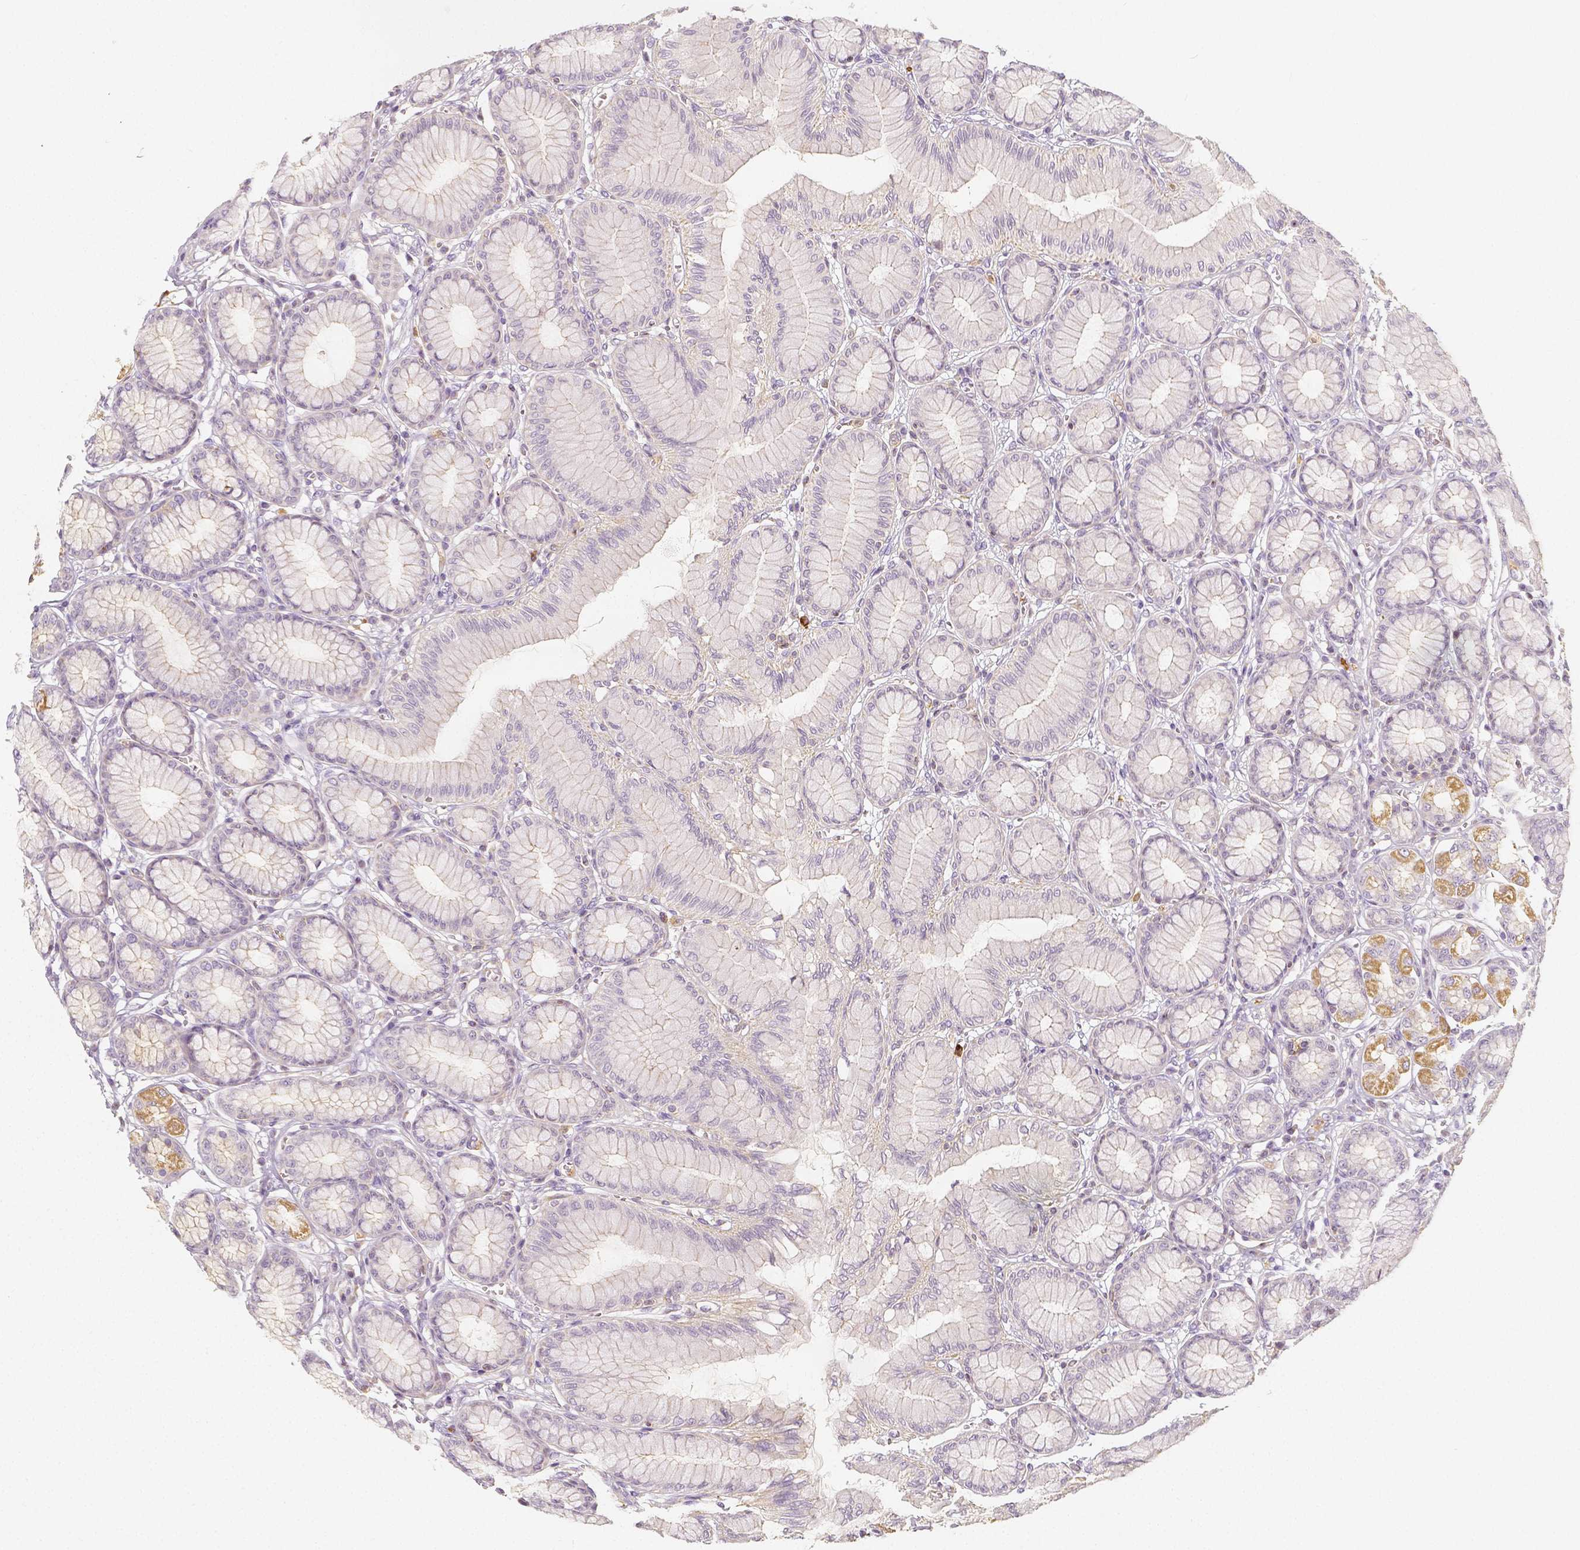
{"staining": {"intensity": "moderate", "quantity": "<25%", "location": "cytoplasmic/membranous"}, "tissue": "stomach", "cell_type": "Glandular cells", "image_type": "normal", "snomed": [{"axis": "morphology", "description": "Normal tissue, NOS"}, {"axis": "topography", "description": "Stomach"}, {"axis": "topography", "description": "Stomach, lower"}], "caption": "An IHC histopathology image of unremarkable tissue is shown. Protein staining in brown shows moderate cytoplasmic/membranous positivity in stomach within glandular cells. (brown staining indicates protein expression, while blue staining denotes nuclei).", "gene": "PTPRJ", "patient": {"sex": "male", "age": 76}}